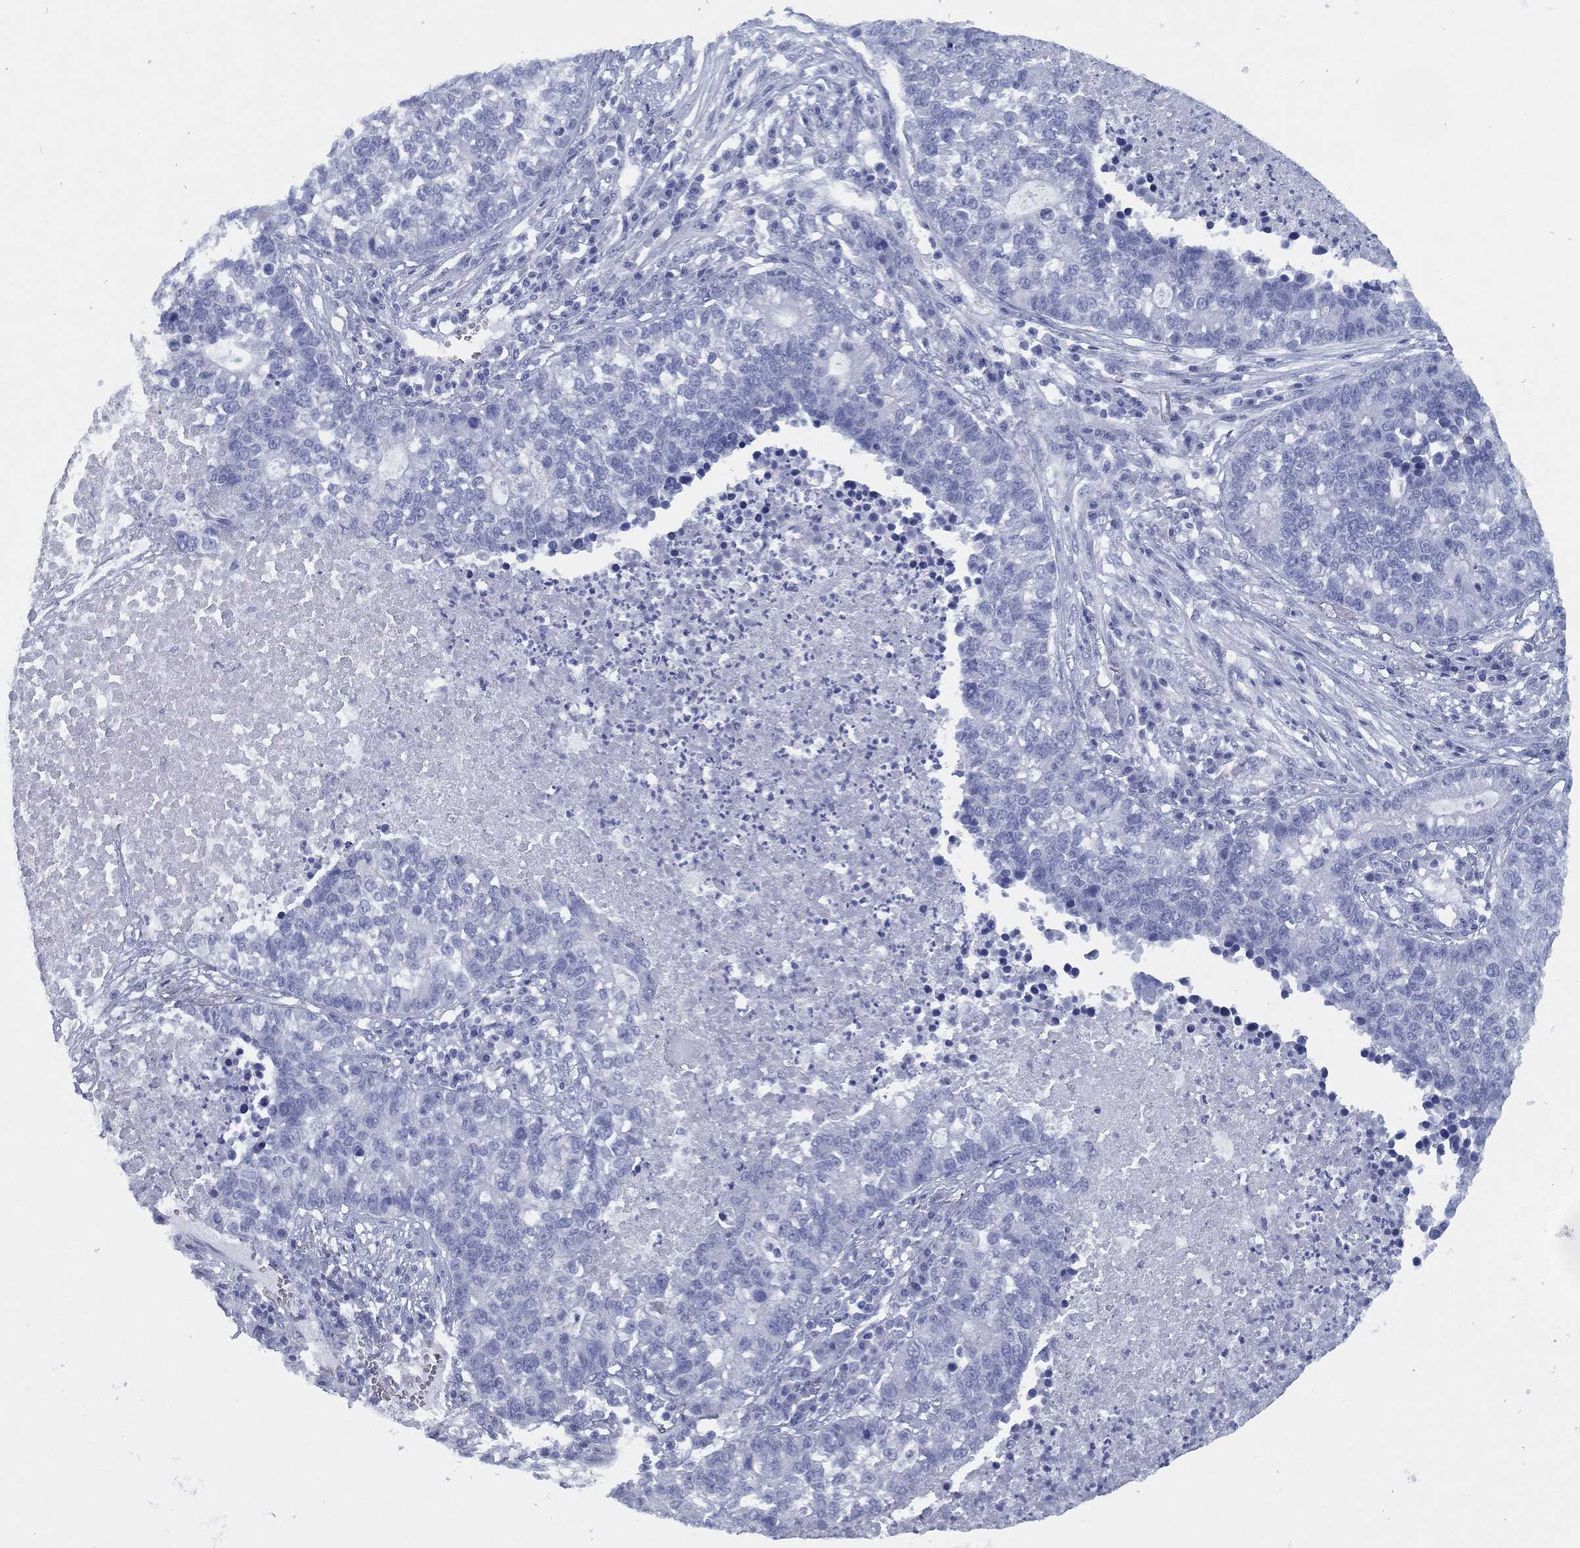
{"staining": {"intensity": "negative", "quantity": "none", "location": "none"}, "tissue": "lung cancer", "cell_type": "Tumor cells", "image_type": "cancer", "snomed": [{"axis": "morphology", "description": "Adenocarcinoma, NOS"}, {"axis": "topography", "description": "Lung"}], "caption": "Immunohistochemistry (IHC) image of neoplastic tissue: human lung cancer stained with DAB reveals no significant protein positivity in tumor cells. The staining was performed using DAB to visualize the protein expression in brown, while the nuclei were stained in blue with hematoxylin (Magnification: 20x).", "gene": "TMEM252", "patient": {"sex": "male", "age": 57}}